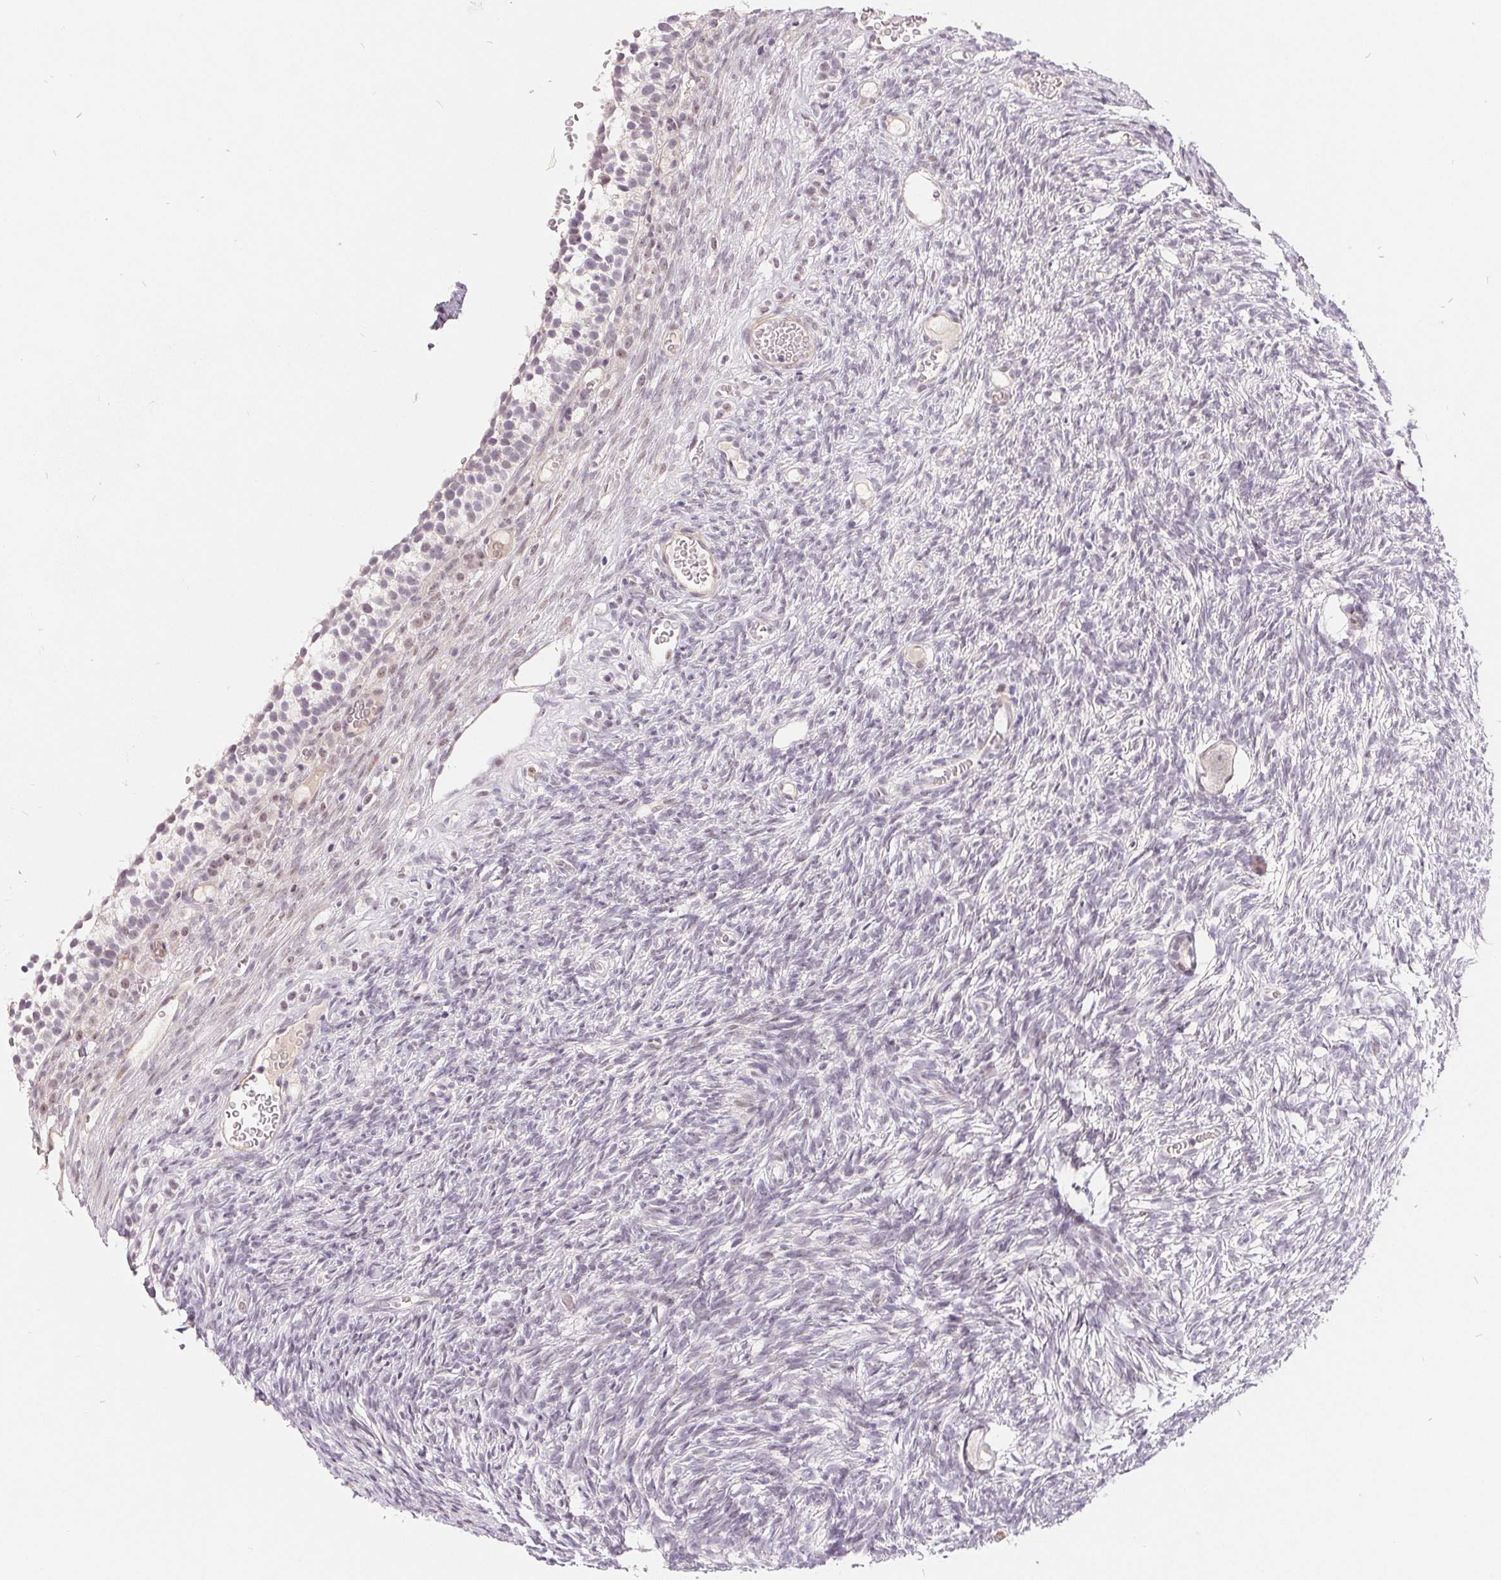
{"staining": {"intensity": "moderate", "quantity": "<25%", "location": "nuclear"}, "tissue": "ovary", "cell_type": "Ovarian stroma cells", "image_type": "normal", "snomed": [{"axis": "morphology", "description": "Normal tissue, NOS"}, {"axis": "topography", "description": "Ovary"}], "caption": "Ovary stained with IHC displays moderate nuclear expression in approximately <25% of ovarian stroma cells.", "gene": "NRG2", "patient": {"sex": "female", "age": 34}}